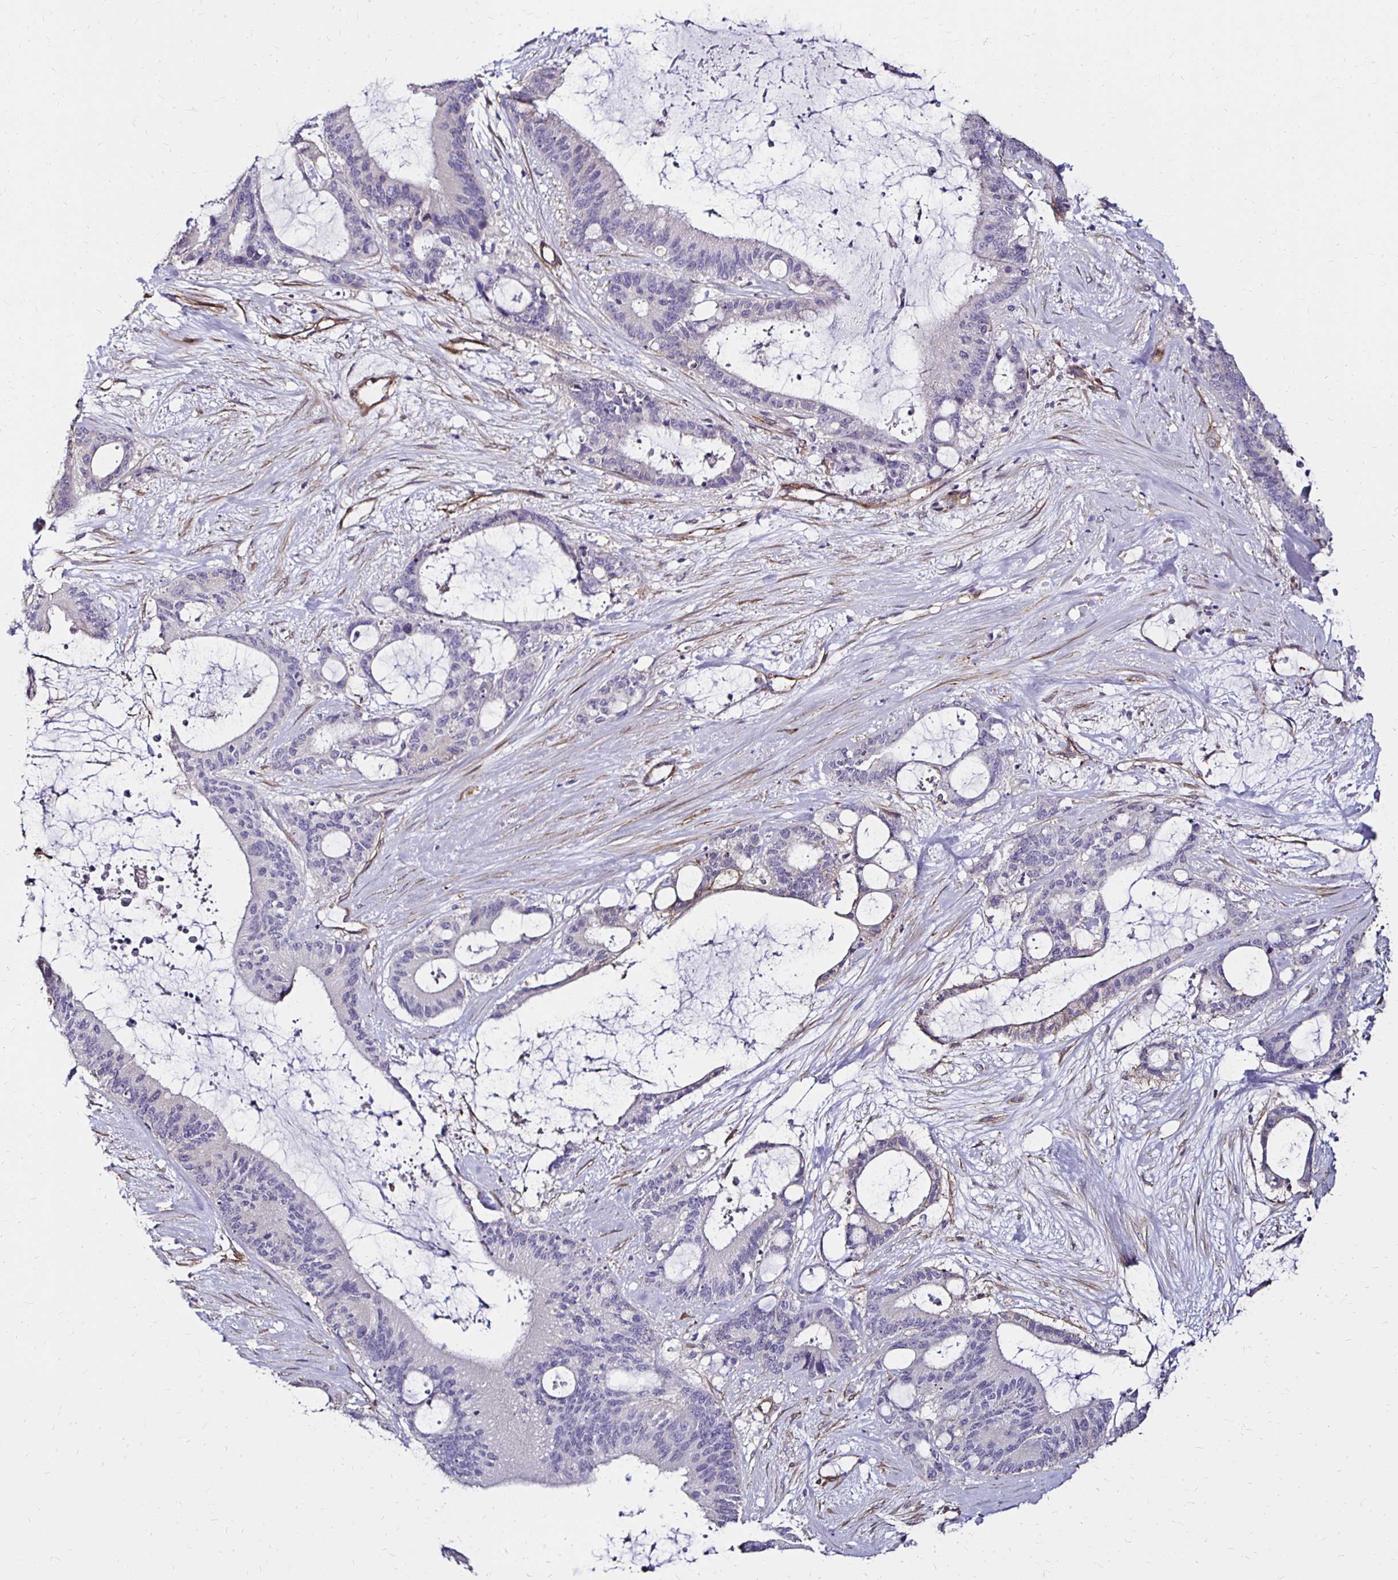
{"staining": {"intensity": "negative", "quantity": "none", "location": "none"}, "tissue": "liver cancer", "cell_type": "Tumor cells", "image_type": "cancer", "snomed": [{"axis": "morphology", "description": "Normal tissue, NOS"}, {"axis": "morphology", "description": "Cholangiocarcinoma"}, {"axis": "topography", "description": "Liver"}, {"axis": "topography", "description": "Peripheral nerve tissue"}], "caption": "An IHC image of liver cancer (cholangiocarcinoma) is shown. There is no staining in tumor cells of liver cancer (cholangiocarcinoma).", "gene": "ITGB1", "patient": {"sex": "female", "age": 73}}